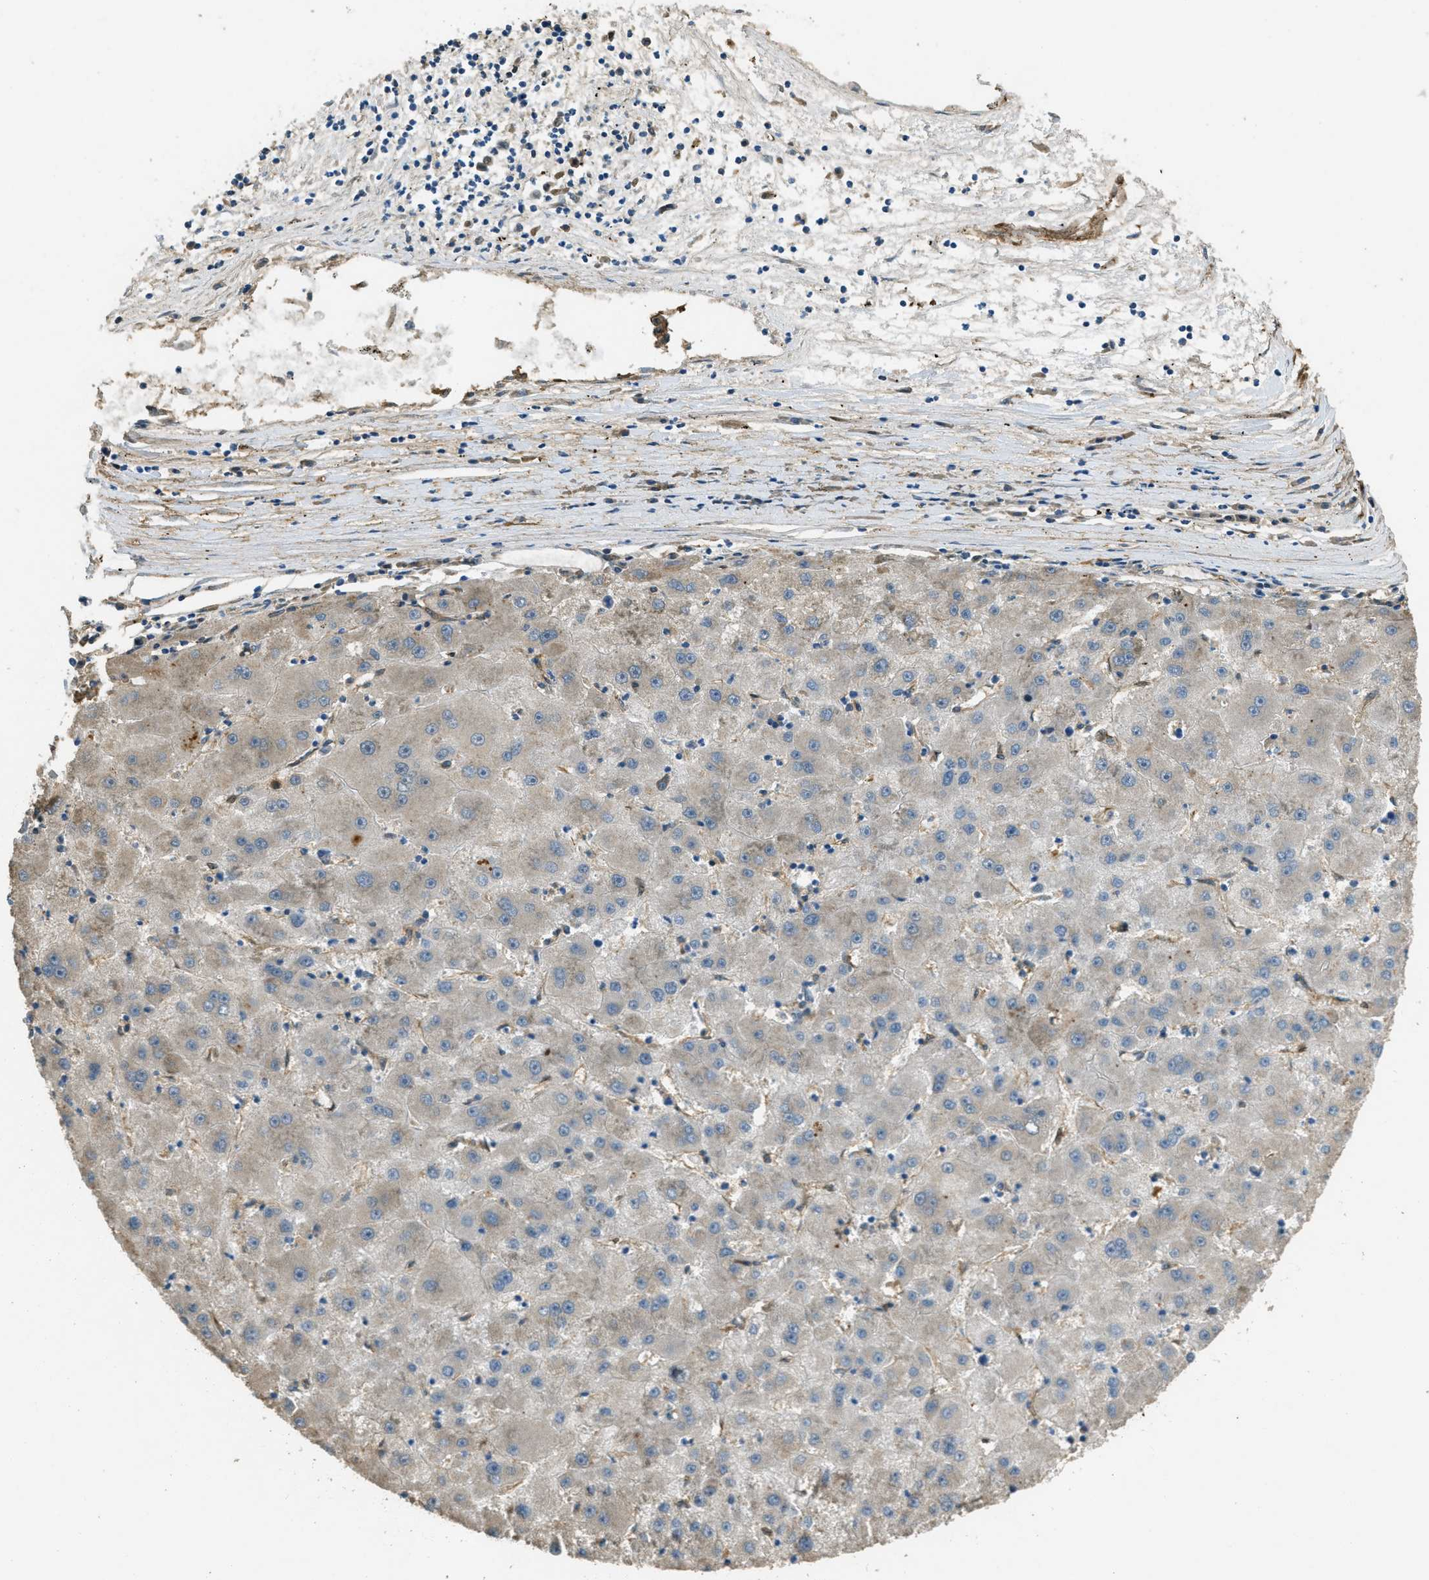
{"staining": {"intensity": "weak", "quantity": "<25%", "location": "cytoplasmic/membranous"}, "tissue": "liver cancer", "cell_type": "Tumor cells", "image_type": "cancer", "snomed": [{"axis": "morphology", "description": "Carcinoma, Hepatocellular, NOS"}, {"axis": "topography", "description": "Liver"}], "caption": "Protein analysis of hepatocellular carcinoma (liver) exhibits no significant staining in tumor cells.", "gene": "OSMR", "patient": {"sex": "male", "age": 72}}